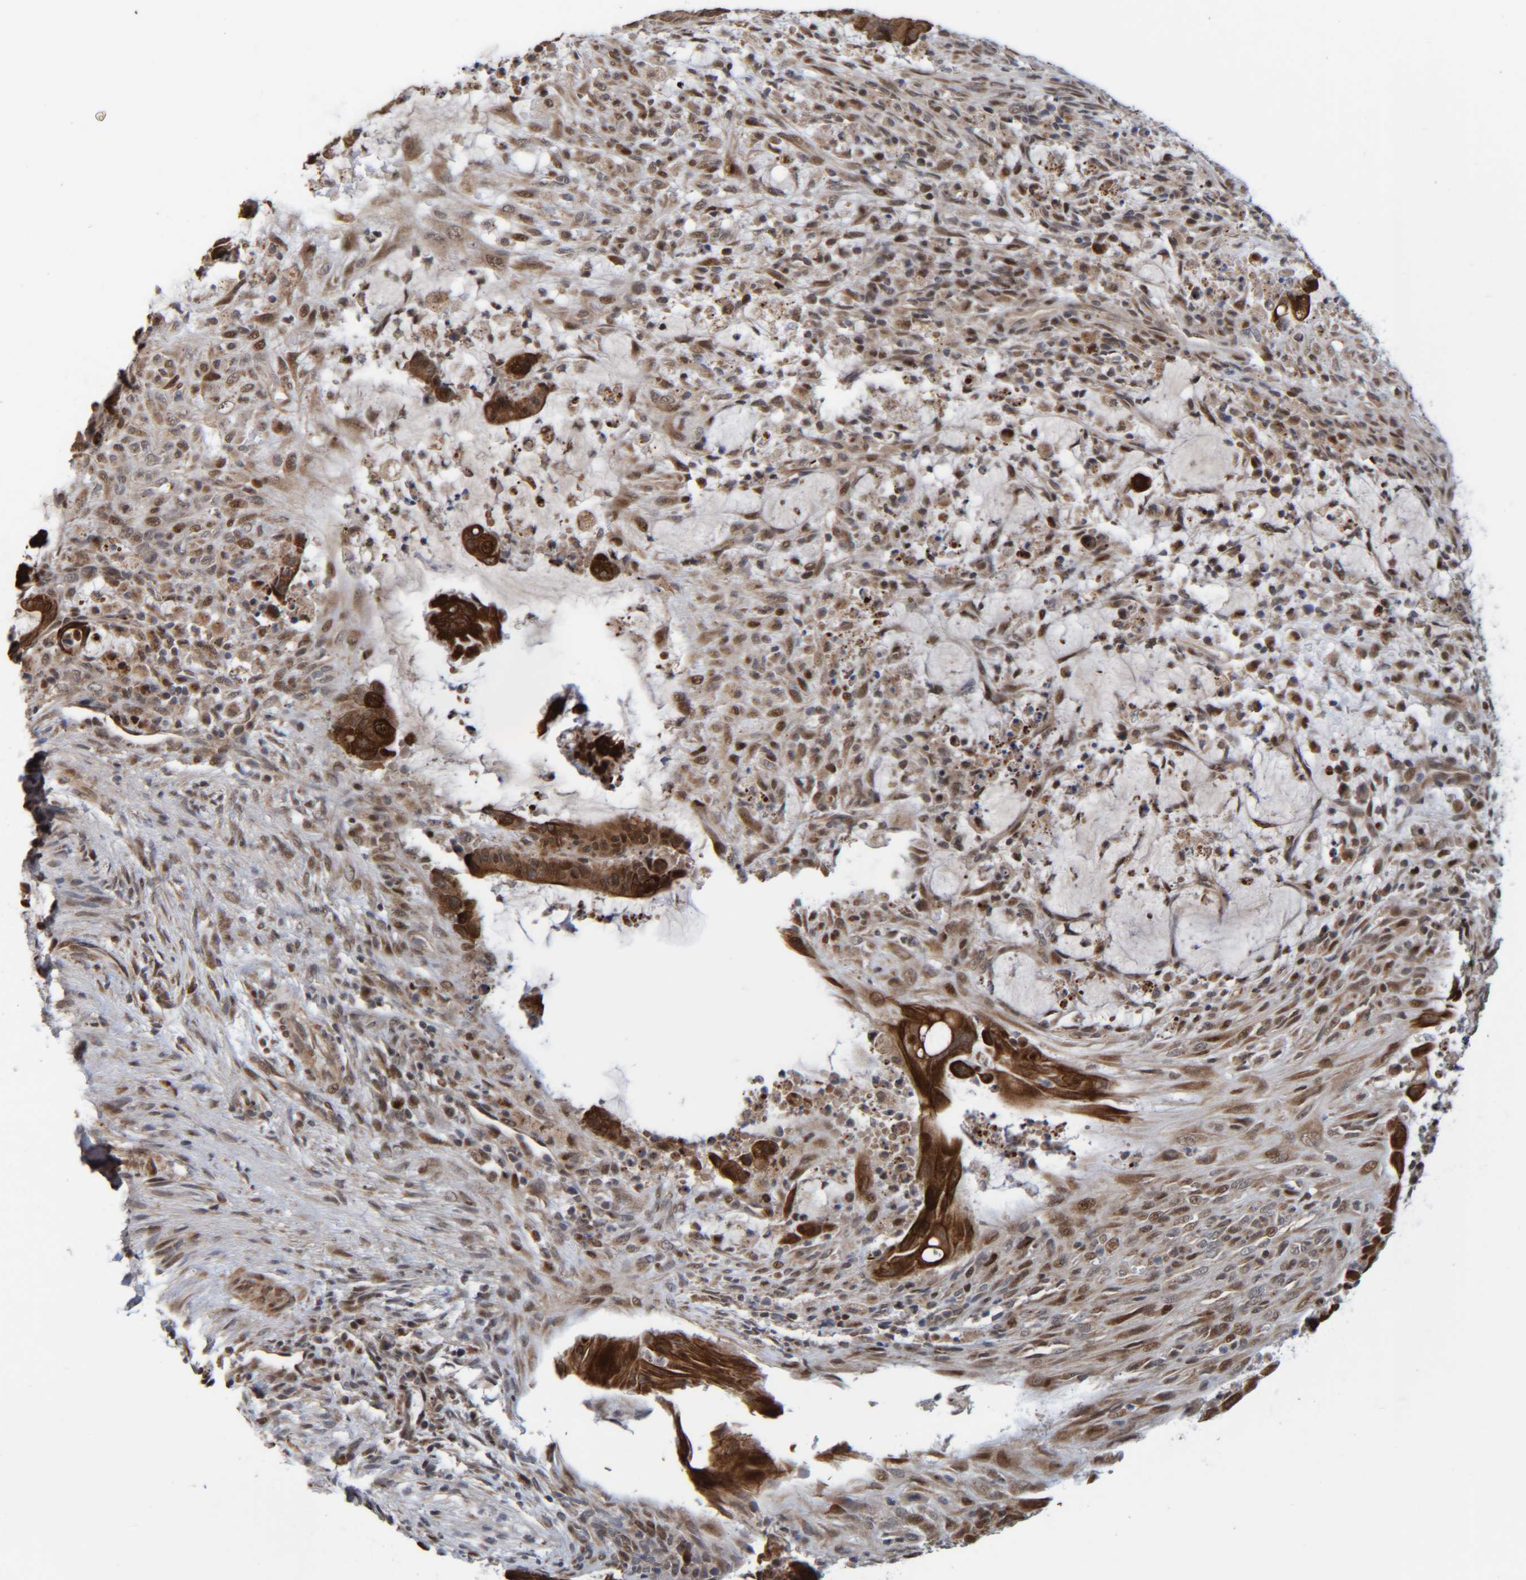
{"staining": {"intensity": "strong", "quantity": ">75%", "location": "cytoplasmic/membranous,nuclear"}, "tissue": "liver cancer", "cell_type": "Tumor cells", "image_type": "cancer", "snomed": [{"axis": "morphology", "description": "Normal tissue, NOS"}, {"axis": "morphology", "description": "Cholangiocarcinoma"}, {"axis": "topography", "description": "Liver"}, {"axis": "topography", "description": "Peripheral nerve tissue"}], "caption": "Immunohistochemistry (IHC) of human liver cancer (cholangiocarcinoma) shows high levels of strong cytoplasmic/membranous and nuclear expression in approximately >75% of tumor cells. (DAB = brown stain, brightfield microscopy at high magnification).", "gene": "CCDC57", "patient": {"sex": "female", "age": 73}}